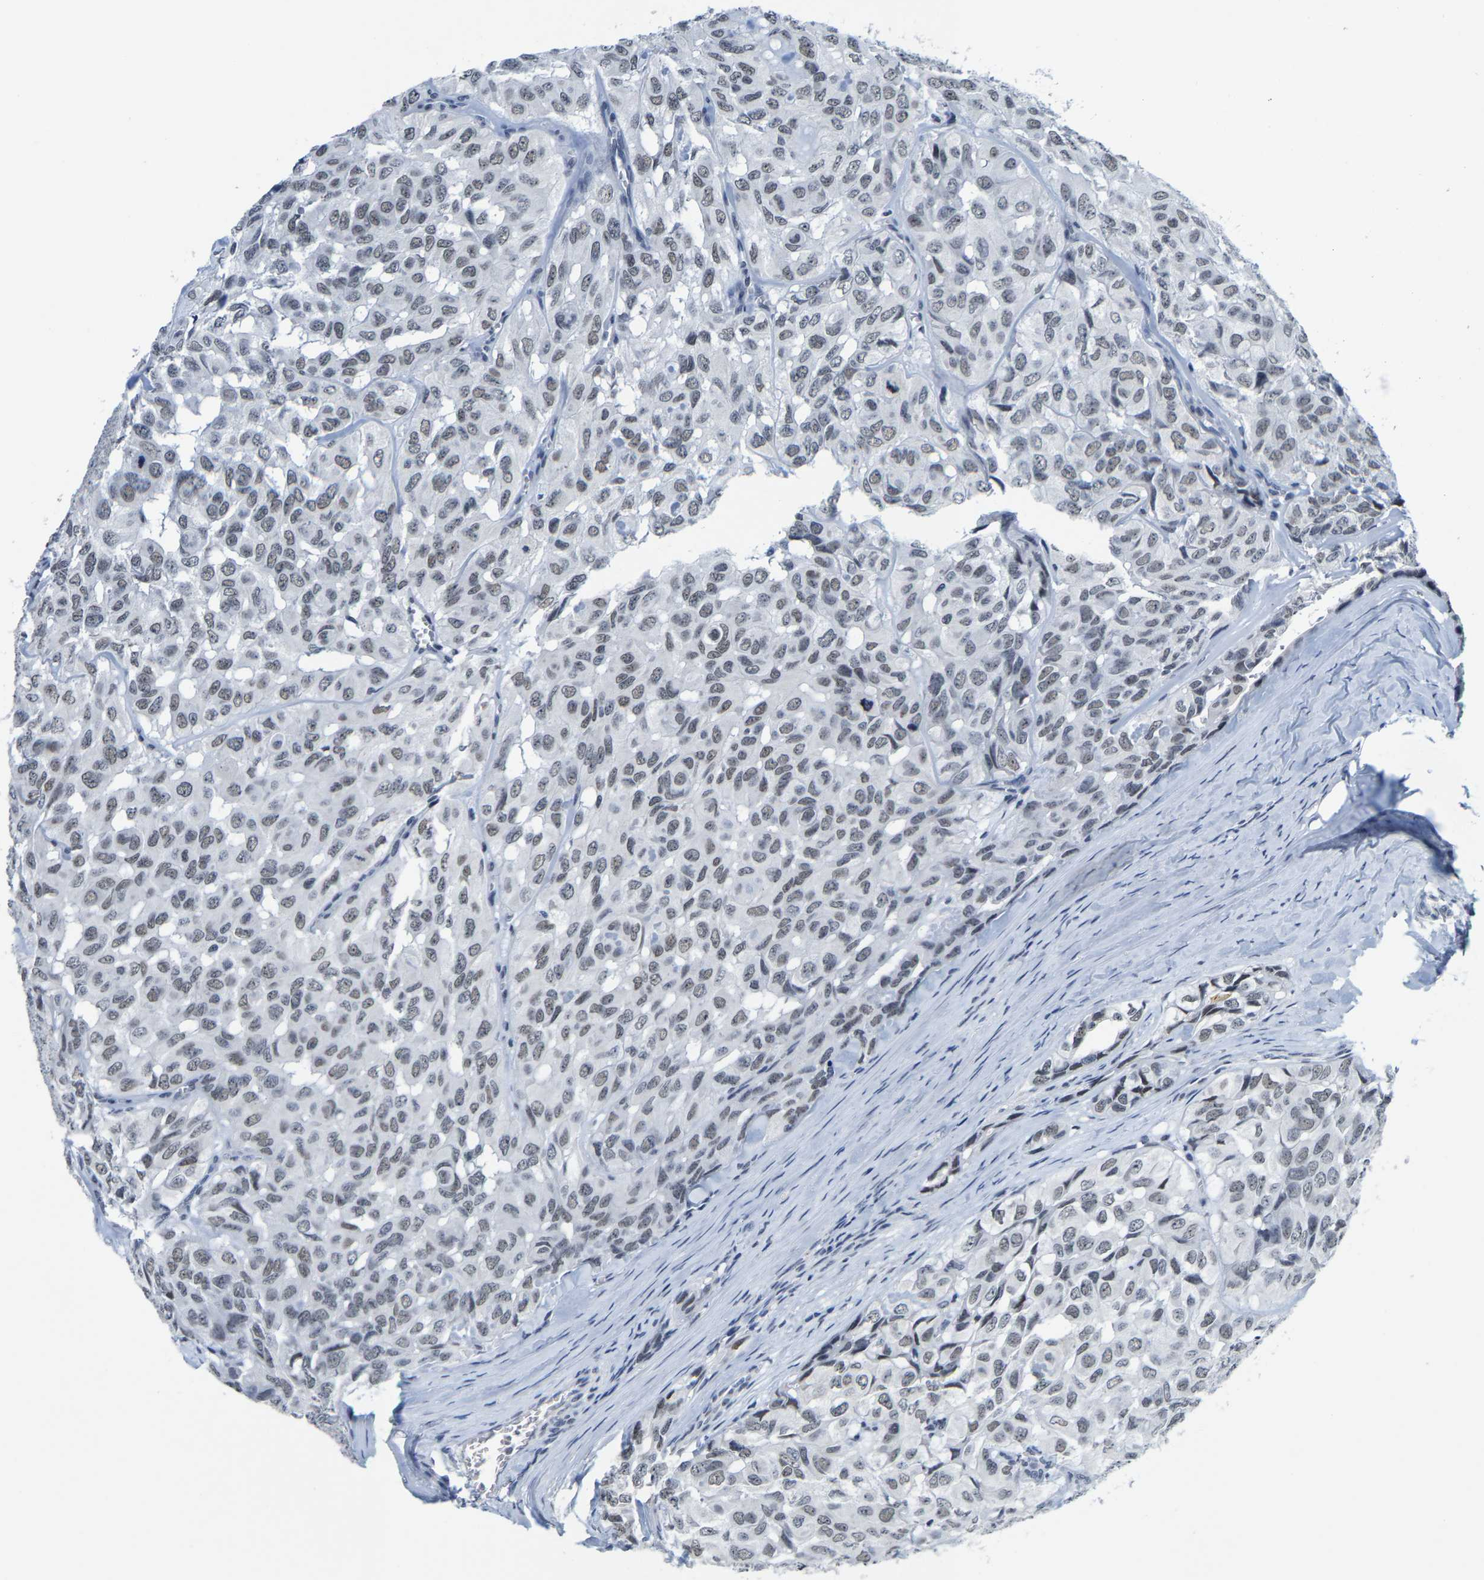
{"staining": {"intensity": "weak", "quantity": "<25%", "location": "nuclear"}, "tissue": "head and neck cancer", "cell_type": "Tumor cells", "image_type": "cancer", "snomed": [{"axis": "morphology", "description": "Adenocarcinoma, NOS"}, {"axis": "topography", "description": "Salivary gland, NOS"}, {"axis": "topography", "description": "Head-Neck"}], "caption": "Tumor cells show no significant protein positivity in head and neck cancer.", "gene": "SETD1B", "patient": {"sex": "female", "age": 76}}